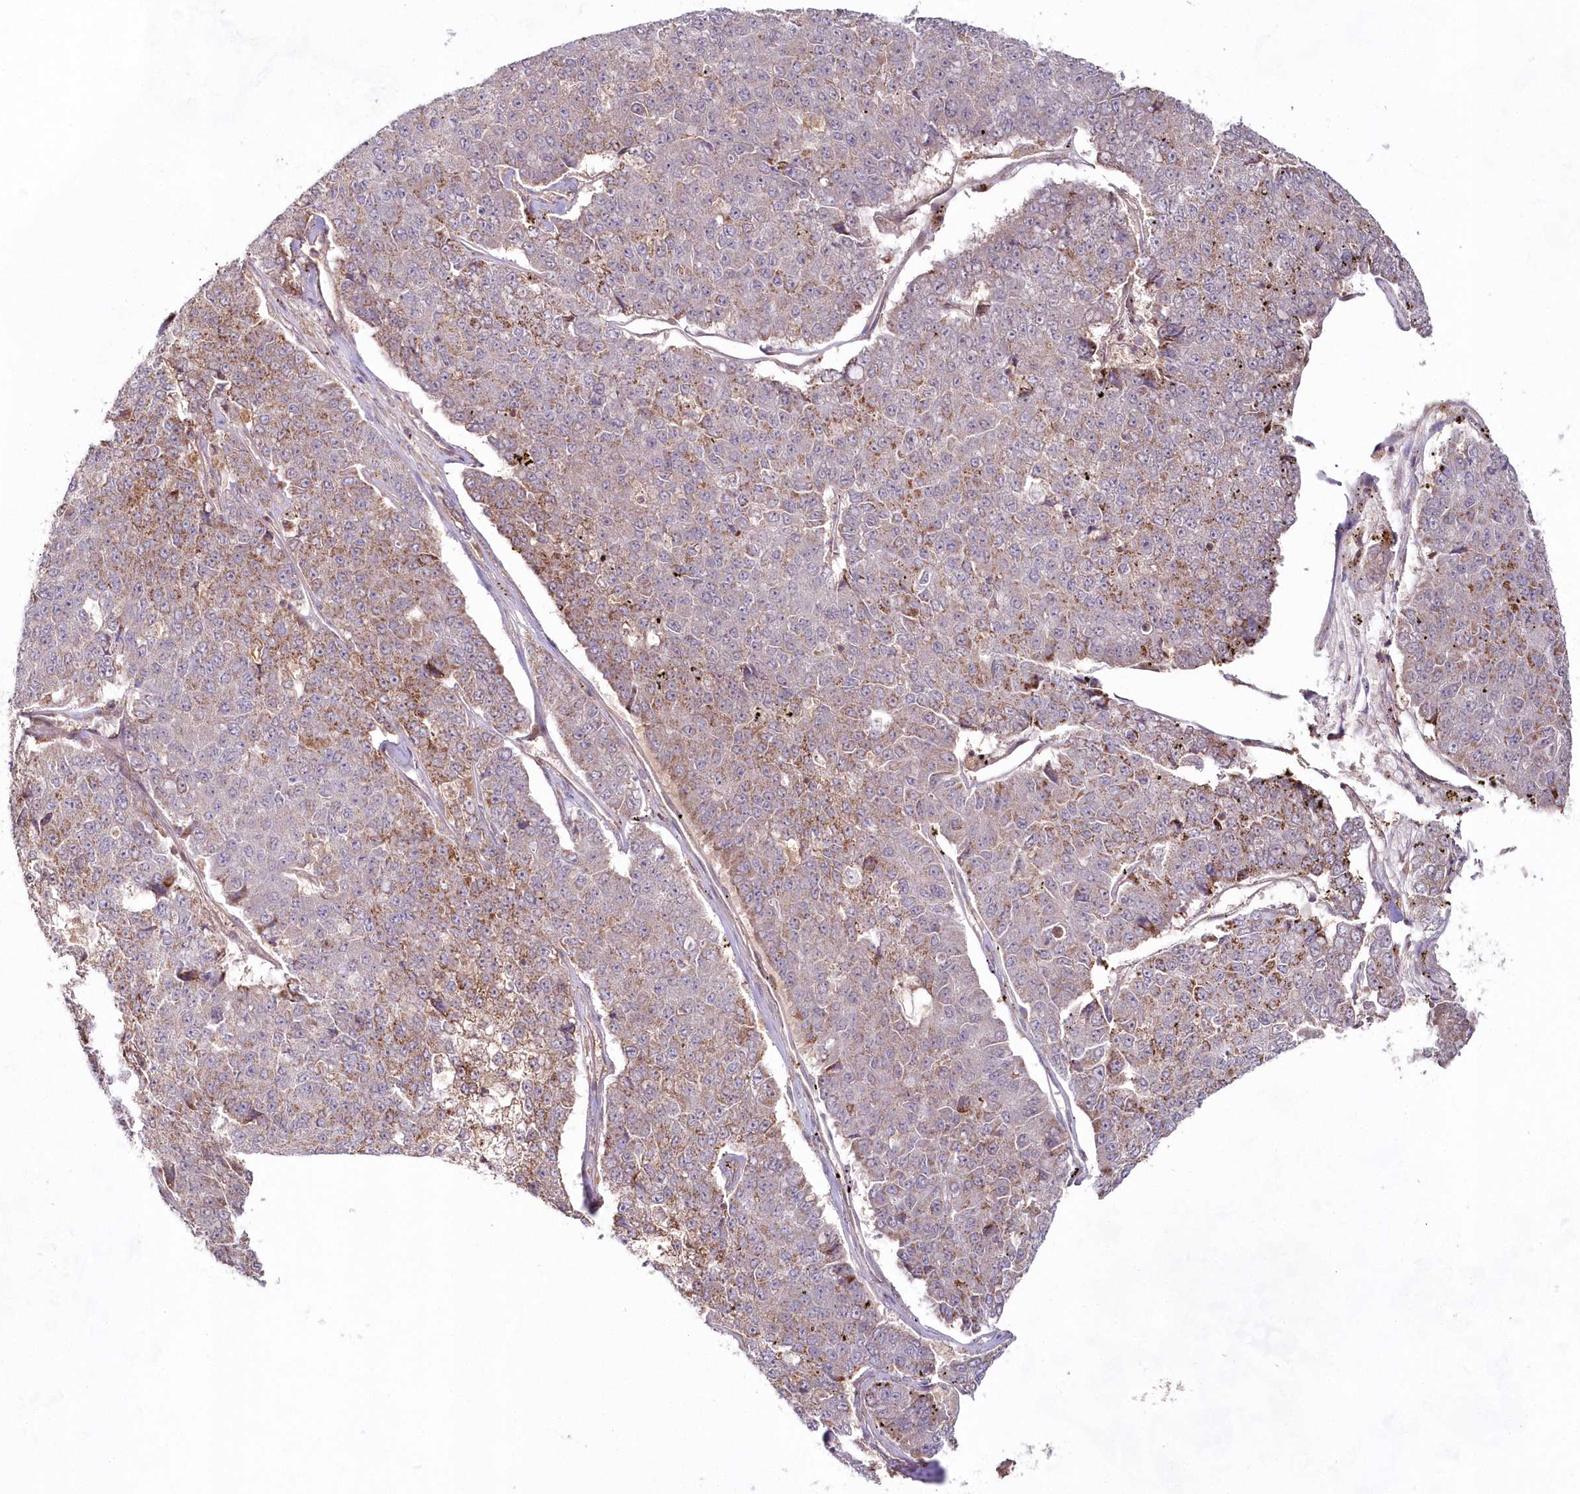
{"staining": {"intensity": "moderate", "quantity": "25%-75%", "location": "cytoplasmic/membranous"}, "tissue": "pancreatic cancer", "cell_type": "Tumor cells", "image_type": "cancer", "snomed": [{"axis": "morphology", "description": "Adenocarcinoma, NOS"}, {"axis": "topography", "description": "Pancreas"}], "caption": "Protein expression analysis of adenocarcinoma (pancreatic) shows moderate cytoplasmic/membranous staining in about 25%-75% of tumor cells. The staining is performed using DAB brown chromogen to label protein expression. The nuclei are counter-stained blue using hematoxylin.", "gene": "IMPA1", "patient": {"sex": "male", "age": 50}}